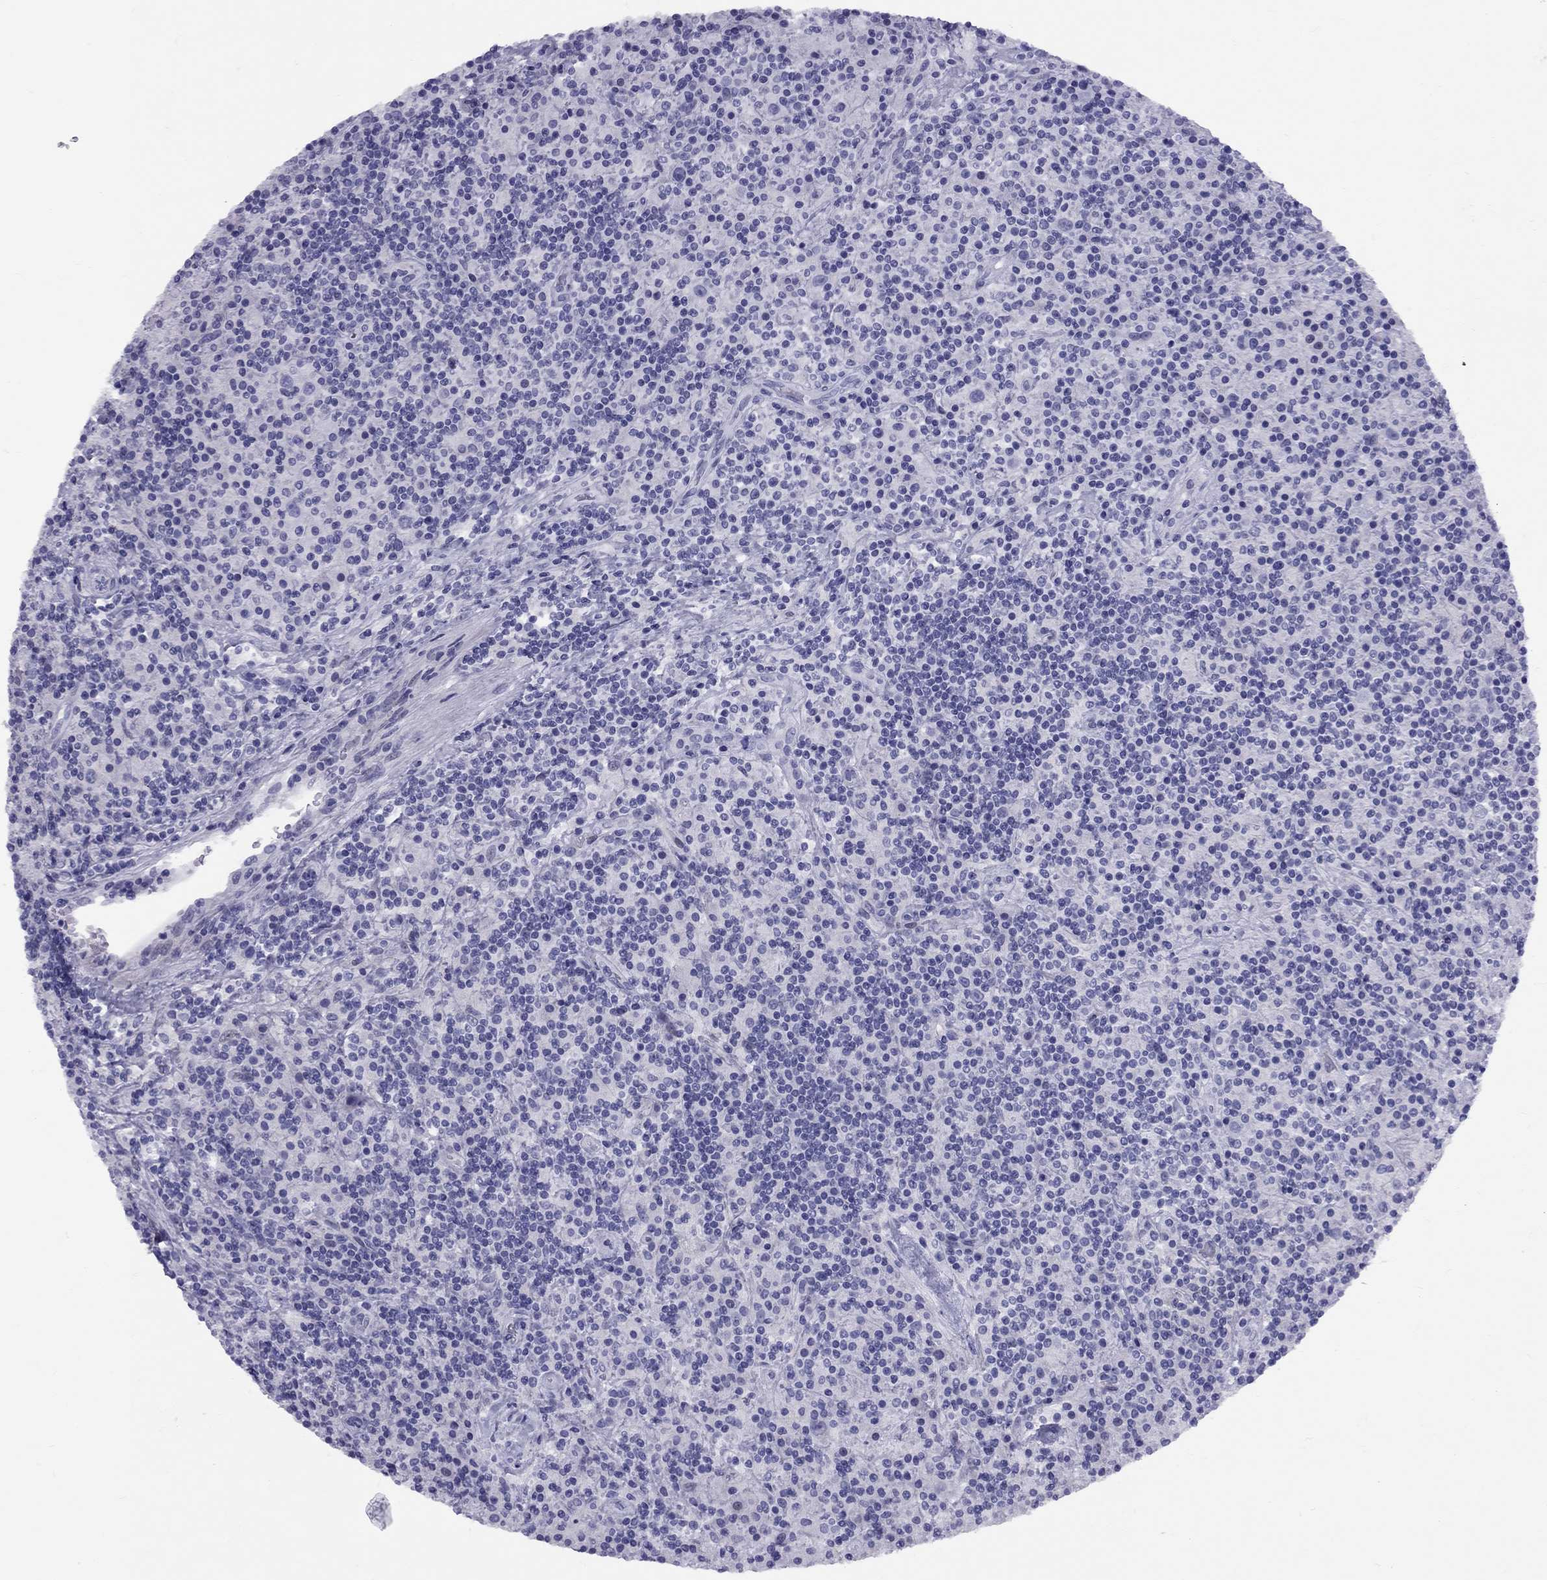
{"staining": {"intensity": "negative", "quantity": "none", "location": "none"}, "tissue": "lymphoma", "cell_type": "Tumor cells", "image_type": "cancer", "snomed": [{"axis": "morphology", "description": "Hodgkin's disease, NOS"}, {"axis": "topography", "description": "Lymph node"}], "caption": "Immunohistochemical staining of human lymphoma reveals no significant expression in tumor cells. The staining was performed using DAB to visualize the protein expression in brown, while the nuclei were stained in blue with hematoxylin (Magnification: 20x).", "gene": "FSCN3", "patient": {"sex": "male", "age": 70}}